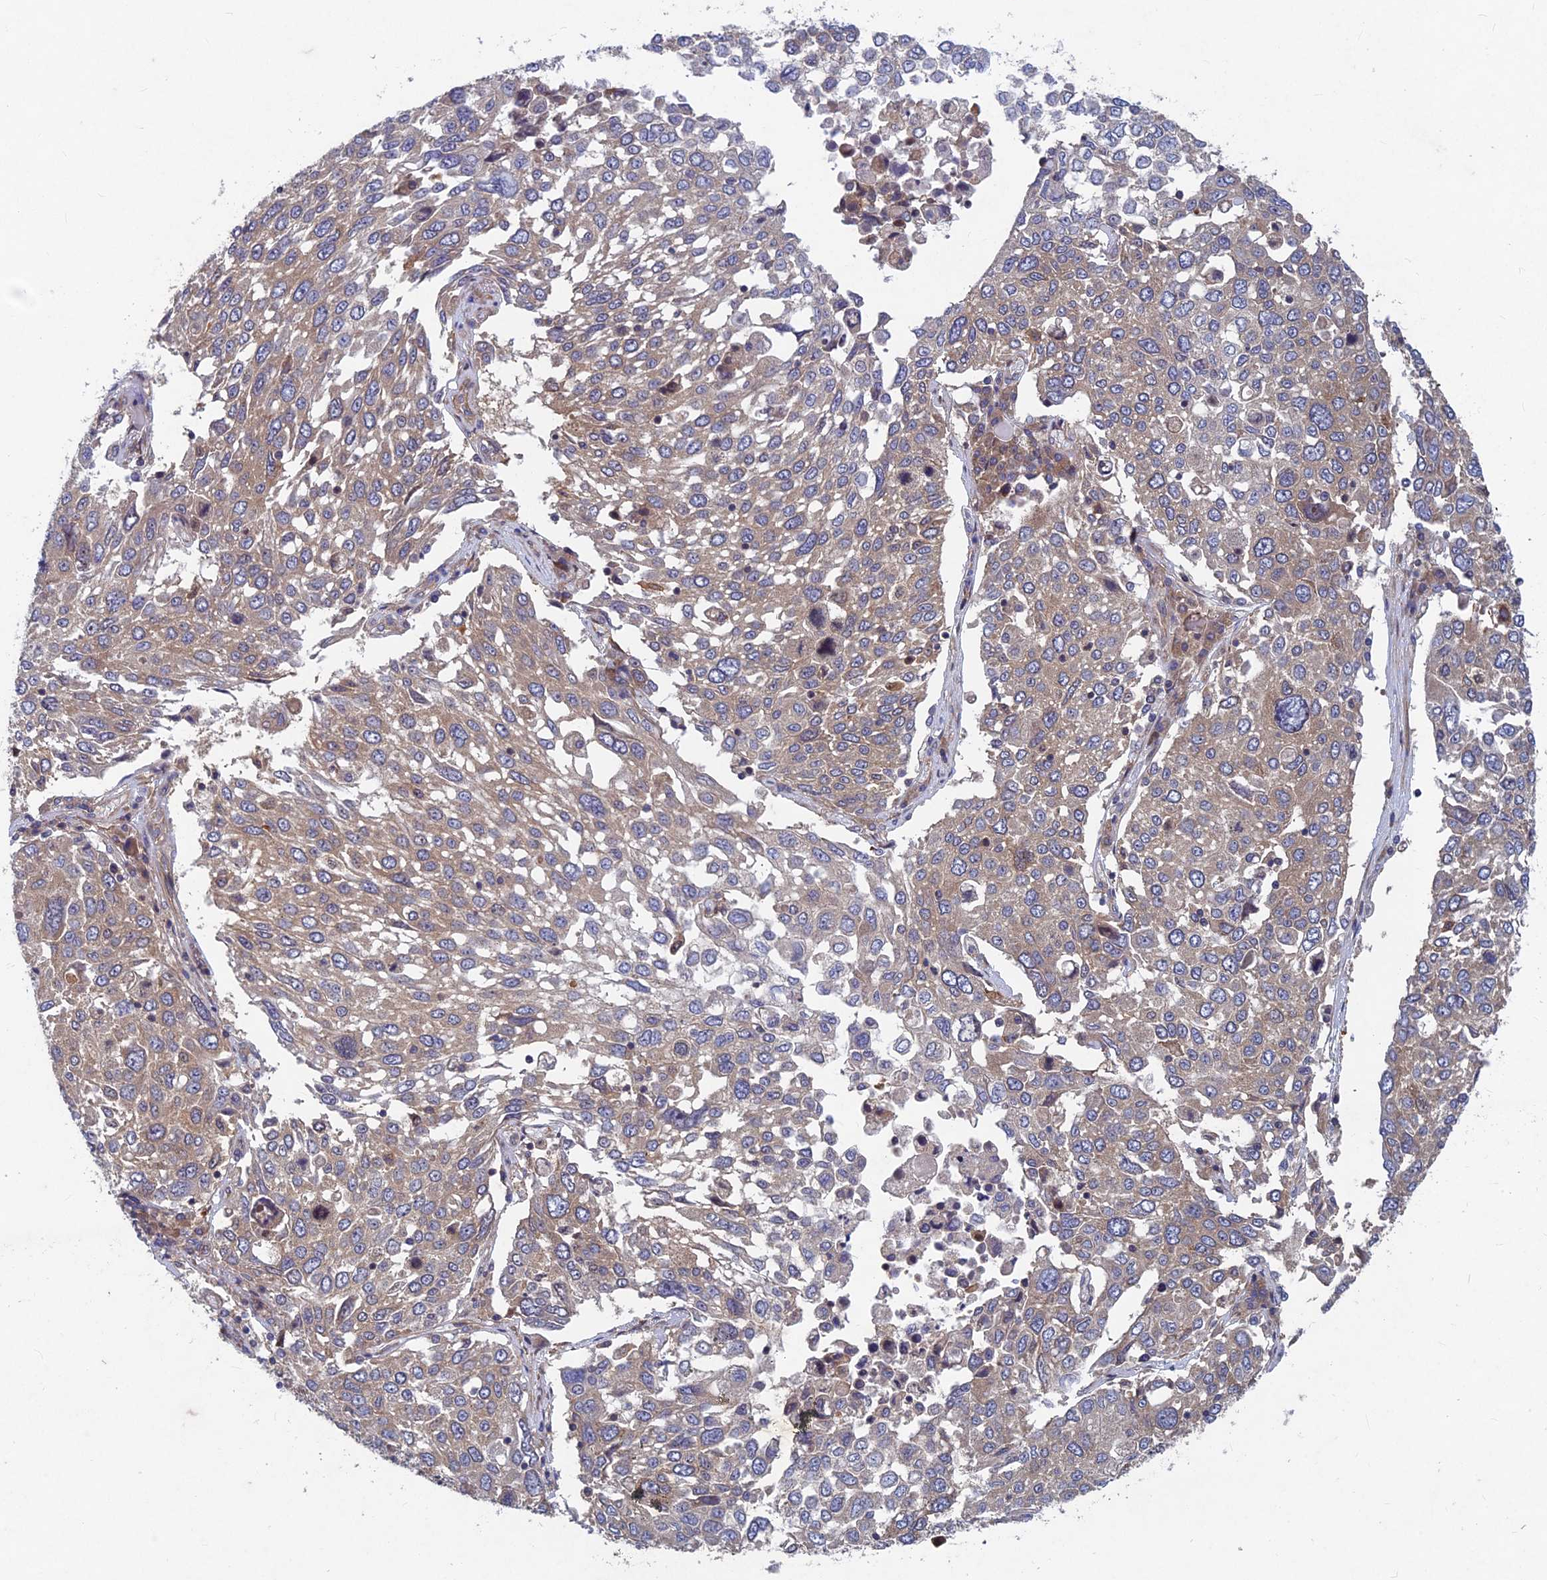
{"staining": {"intensity": "moderate", "quantity": ">75%", "location": "cytoplasmic/membranous"}, "tissue": "lung cancer", "cell_type": "Tumor cells", "image_type": "cancer", "snomed": [{"axis": "morphology", "description": "Squamous cell carcinoma, NOS"}, {"axis": "topography", "description": "Lung"}], "caption": "A high-resolution histopathology image shows immunohistochemistry staining of lung cancer, which reveals moderate cytoplasmic/membranous positivity in about >75% of tumor cells.", "gene": "NCAPG", "patient": {"sex": "male", "age": 65}}